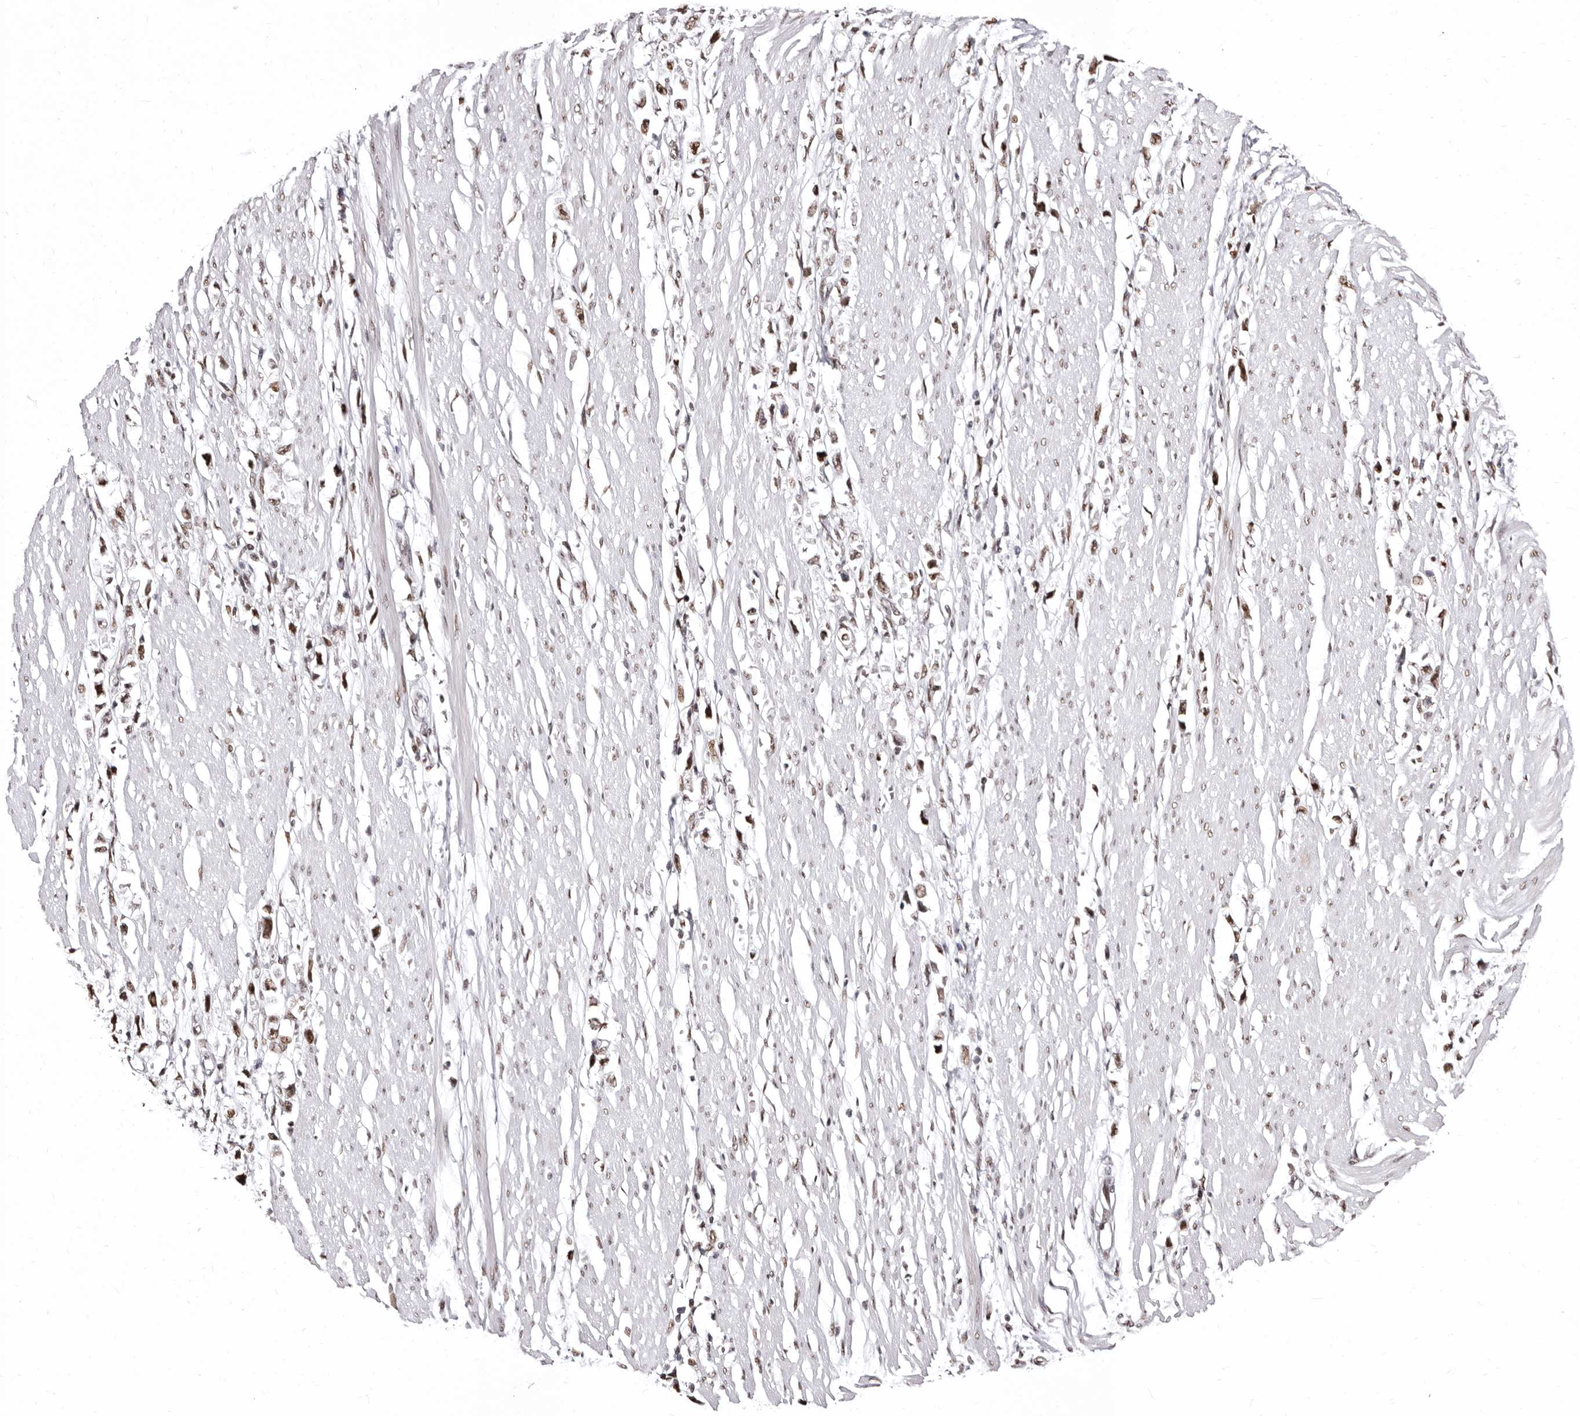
{"staining": {"intensity": "moderate", "quantity": ">75%", "location": "nuclear"}, "tissue": "stomach cancer", "cell_type": "Tumor cells", "image_type": "cancer", "snomed": [{"axis": "morphology", "description": "Adenocarcinoma, NOS"}, {"axis": "topography", "description": "Stomach"}], "caption": "IHC histopathology image of human adenocarcinoma (stomach) stained for a protein (brown), which shows medium levels of moderate nuclear positivity in approximately >75% of tumor cells.", "gene": "ANAPC11", "patient": {"sex": "female", "age": 59}}